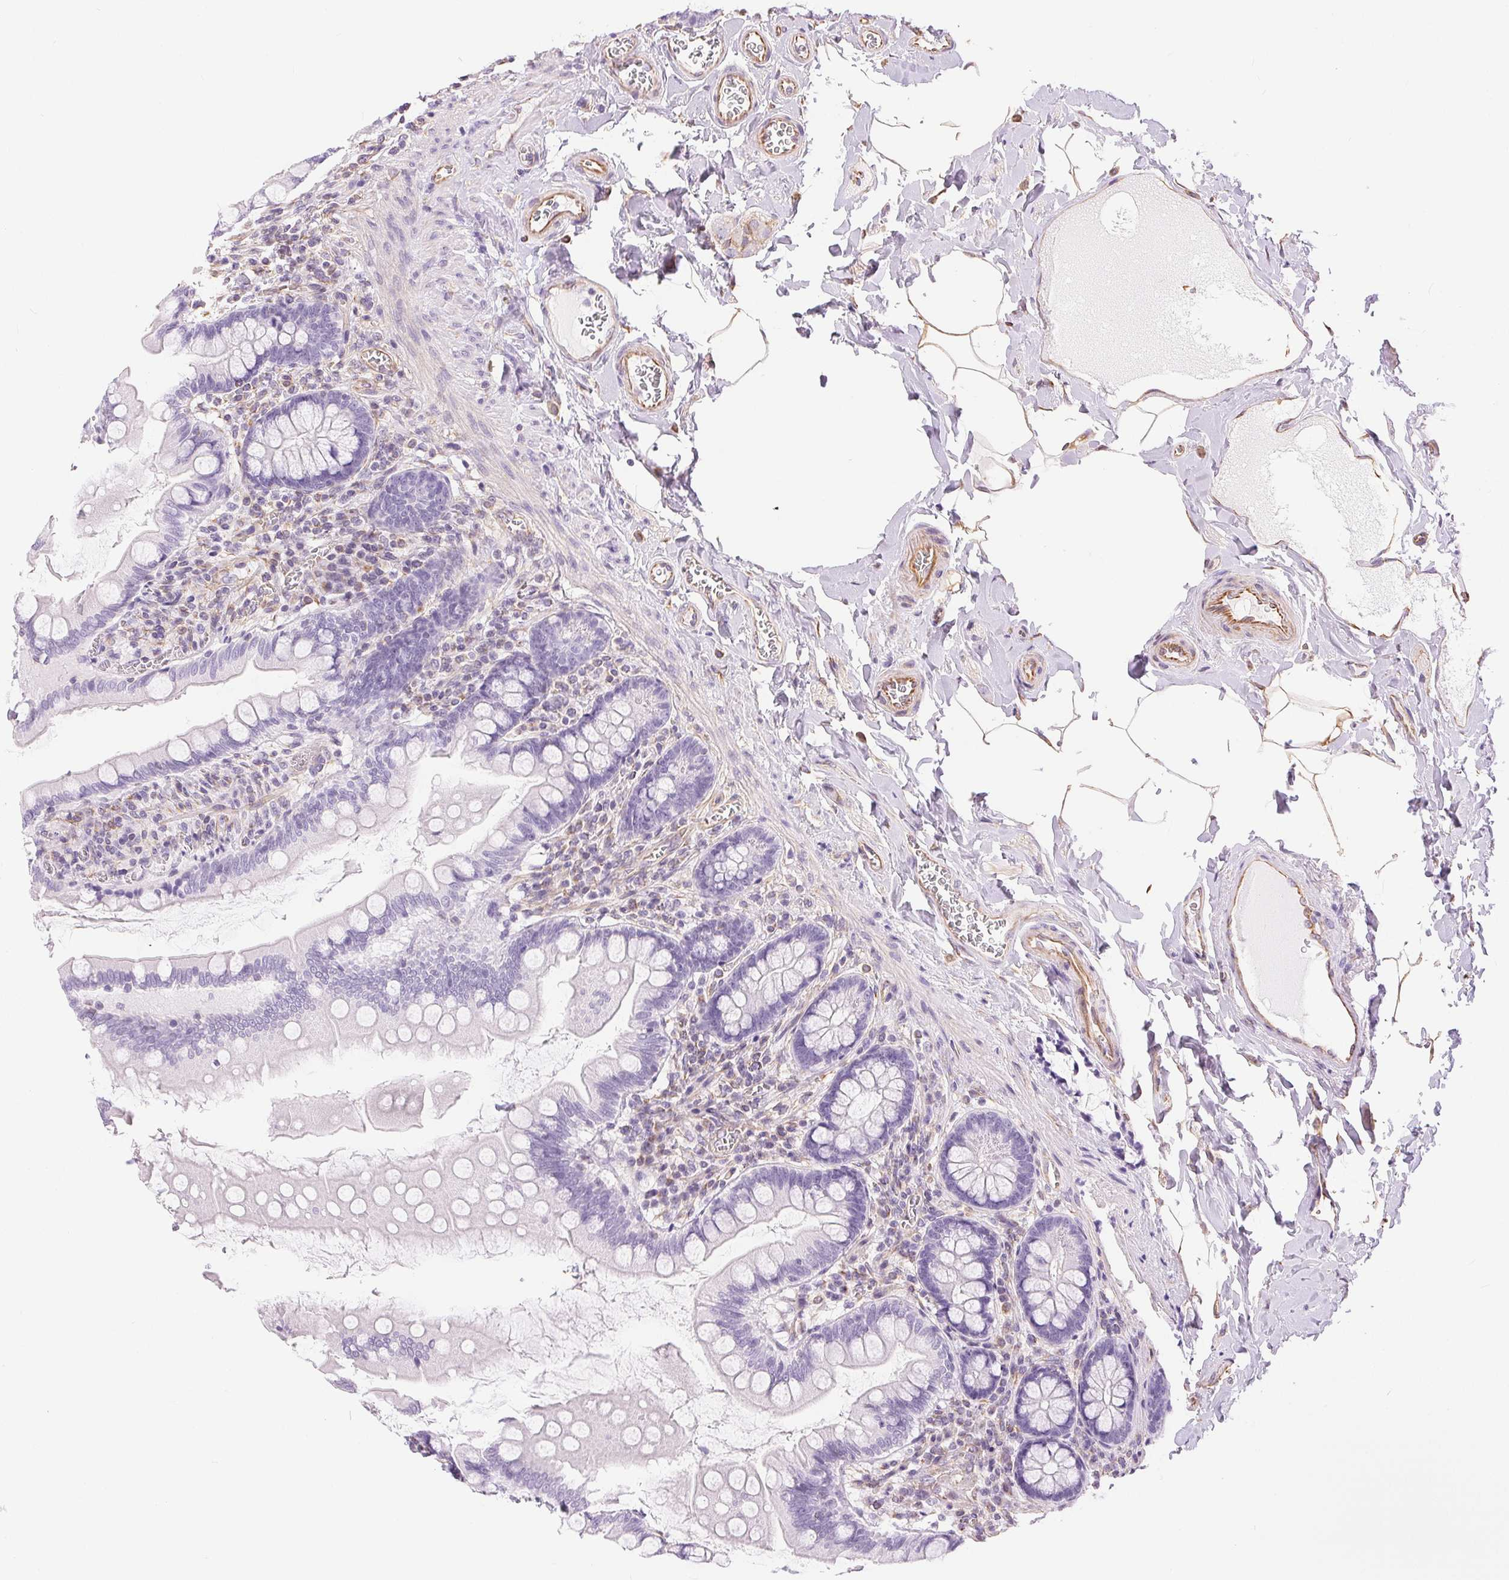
{"staining": {"intensity": "negative", "quantity": "none", "location": "none"}, "tissue": "small intestine", "cell_type": "Glandular cells", "image_type": "normal", "snomed": [{"axis": "morphology", "description": "Normal tissue, NOS"}, {"axis": "topography", "description": "Small intestine"}], "caption": "This is an IHC histopathology image of unremarkable human small intestine. There is no staining in glandular cells.", "gene": "GFAP", "patient": {"sex": "female", "age": 56}}